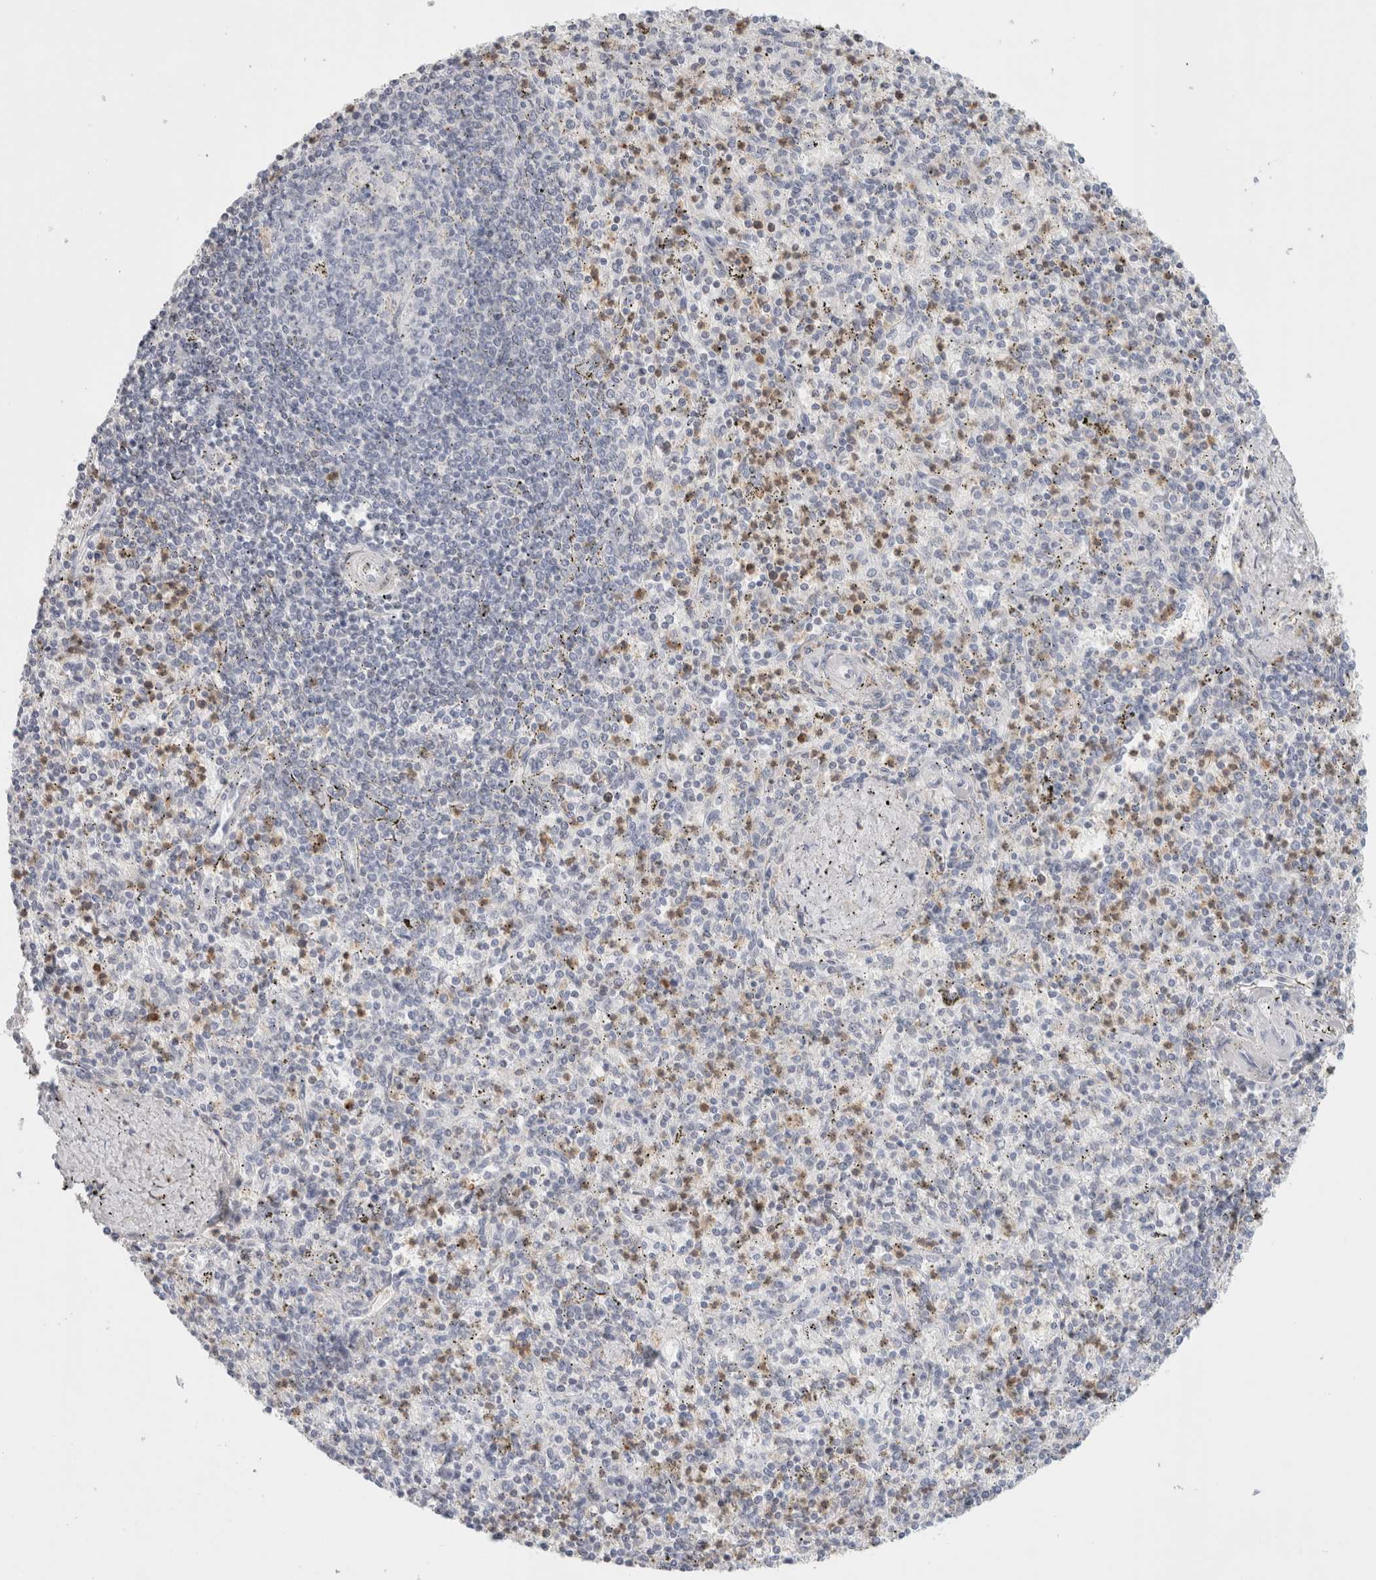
{"staining": {"intensity": "moderate", "quantity": "<25%", "location": "cytoplasmic/membranous"}, "tissue": "spleen", "cell_type": "Cells in red pulp", "image_type": "normal", "snomed": [{"axis": "morphology", "description": "Normal tissue, NOS"}, {"axis": "topography", "description": "Spleen"}], "caption": "Benign spleen shows moderate cytoplasmic/membranous positivity in approximately <25% of cells in red pulp, visualized by immunohistochemistry.", "gene": "P2RY2", "patient": {"sex": "male", "age": 72}}